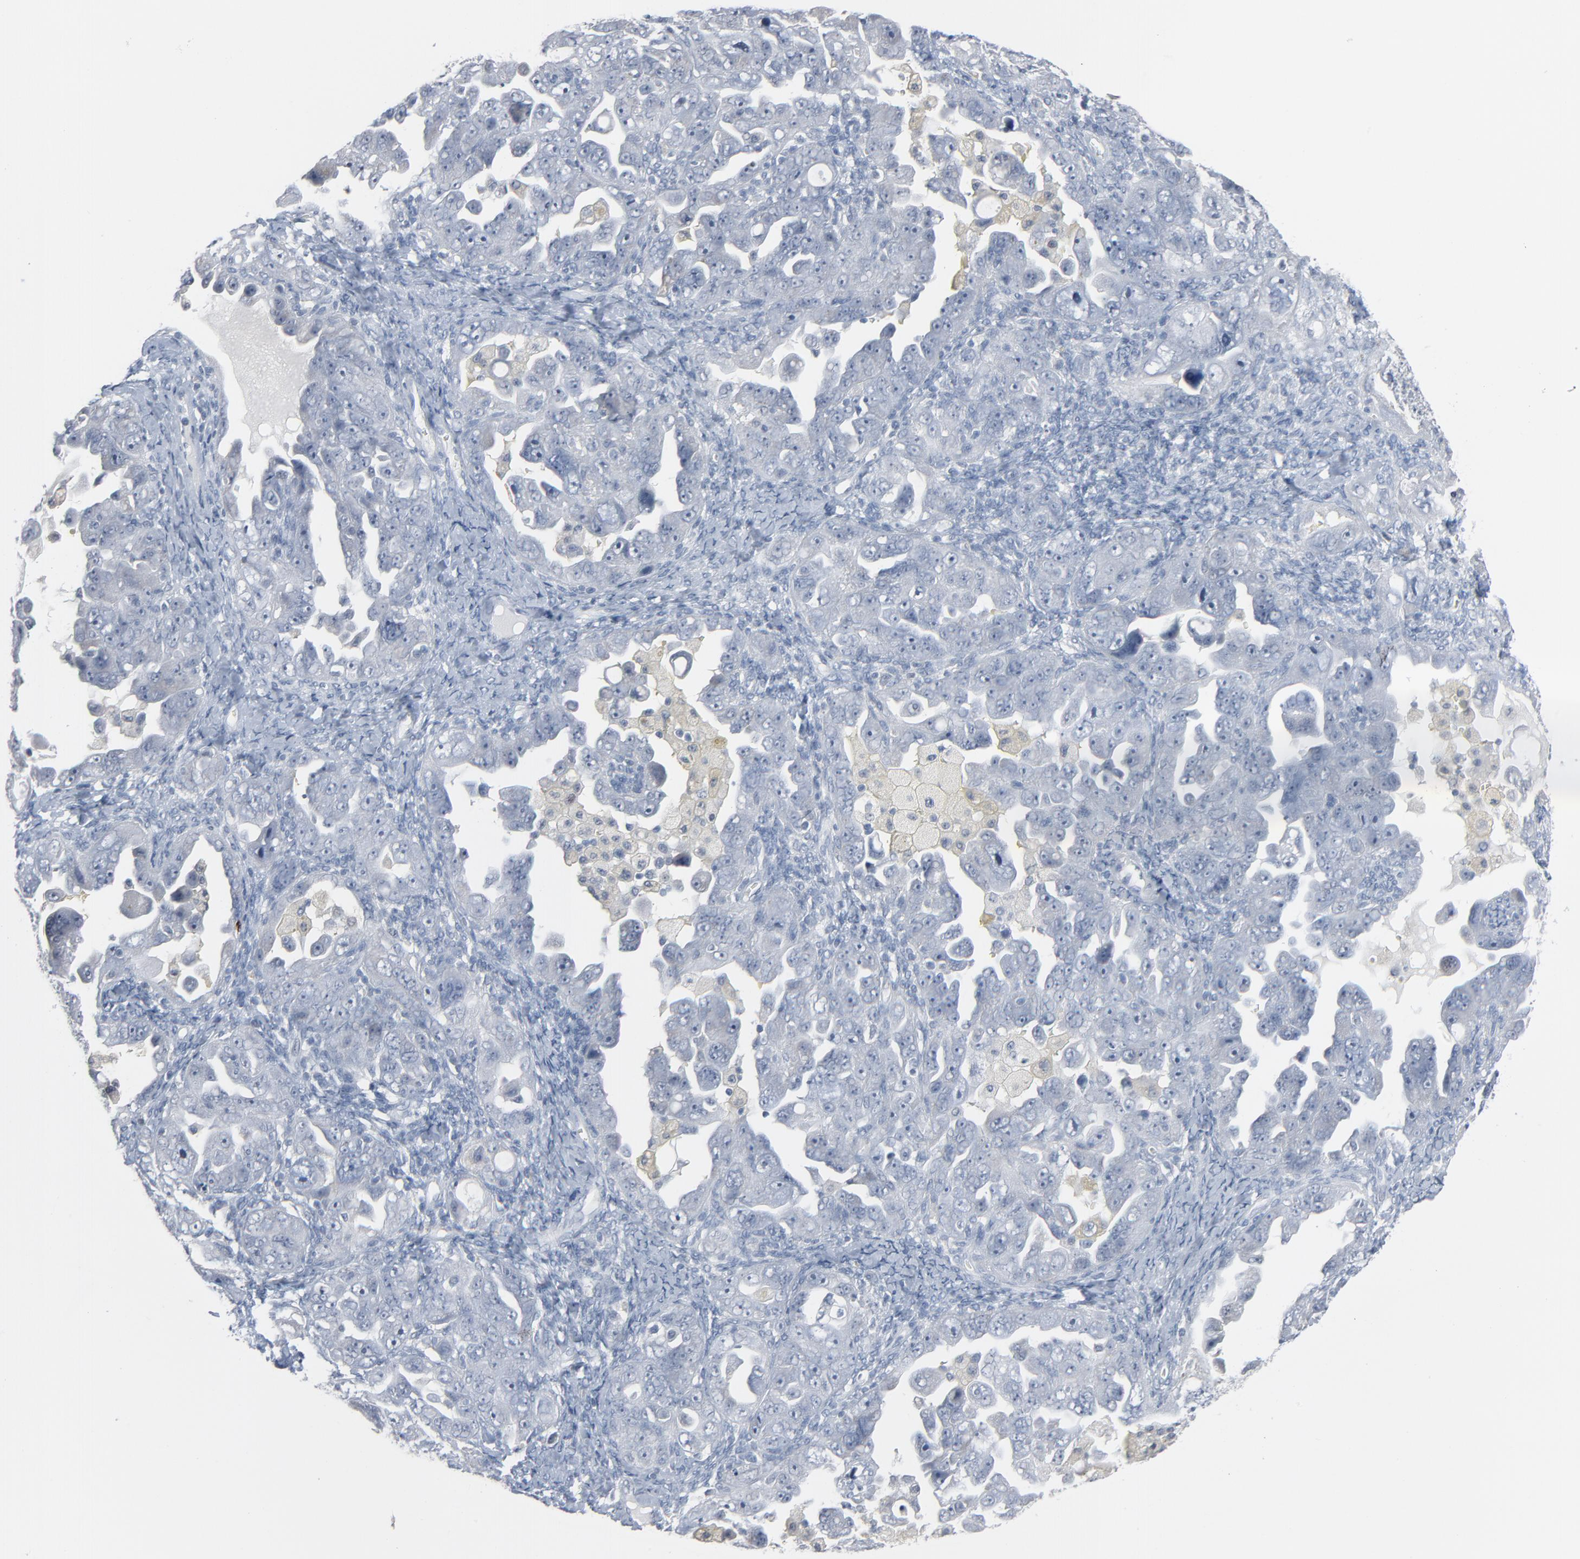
{"staining": {"intensity": "negative", "quantity": "none", "location": "none"}, "tissue": "ovarian cancer", "cell_type": "Tumor cells", "image_type": "cancer", "snomed": [{"axis": "morphology", "description": "Cystadenocarcinoma, serous, NOS"}, {"axis": "topography", "description": "Ovary"}], "caption": "An image of serous cystadenocarcinoma (ovarian) stained for a protein reveals no brown staining in tumor cells. (Stains: DAB (3,3'-diaminobenzidine) IHC with hematoxylin counter stain, Microscopy: brightfield microscopy at high magnification).", "gene": "SAGE1", "patient": {"sex": "female", "age": 66}}